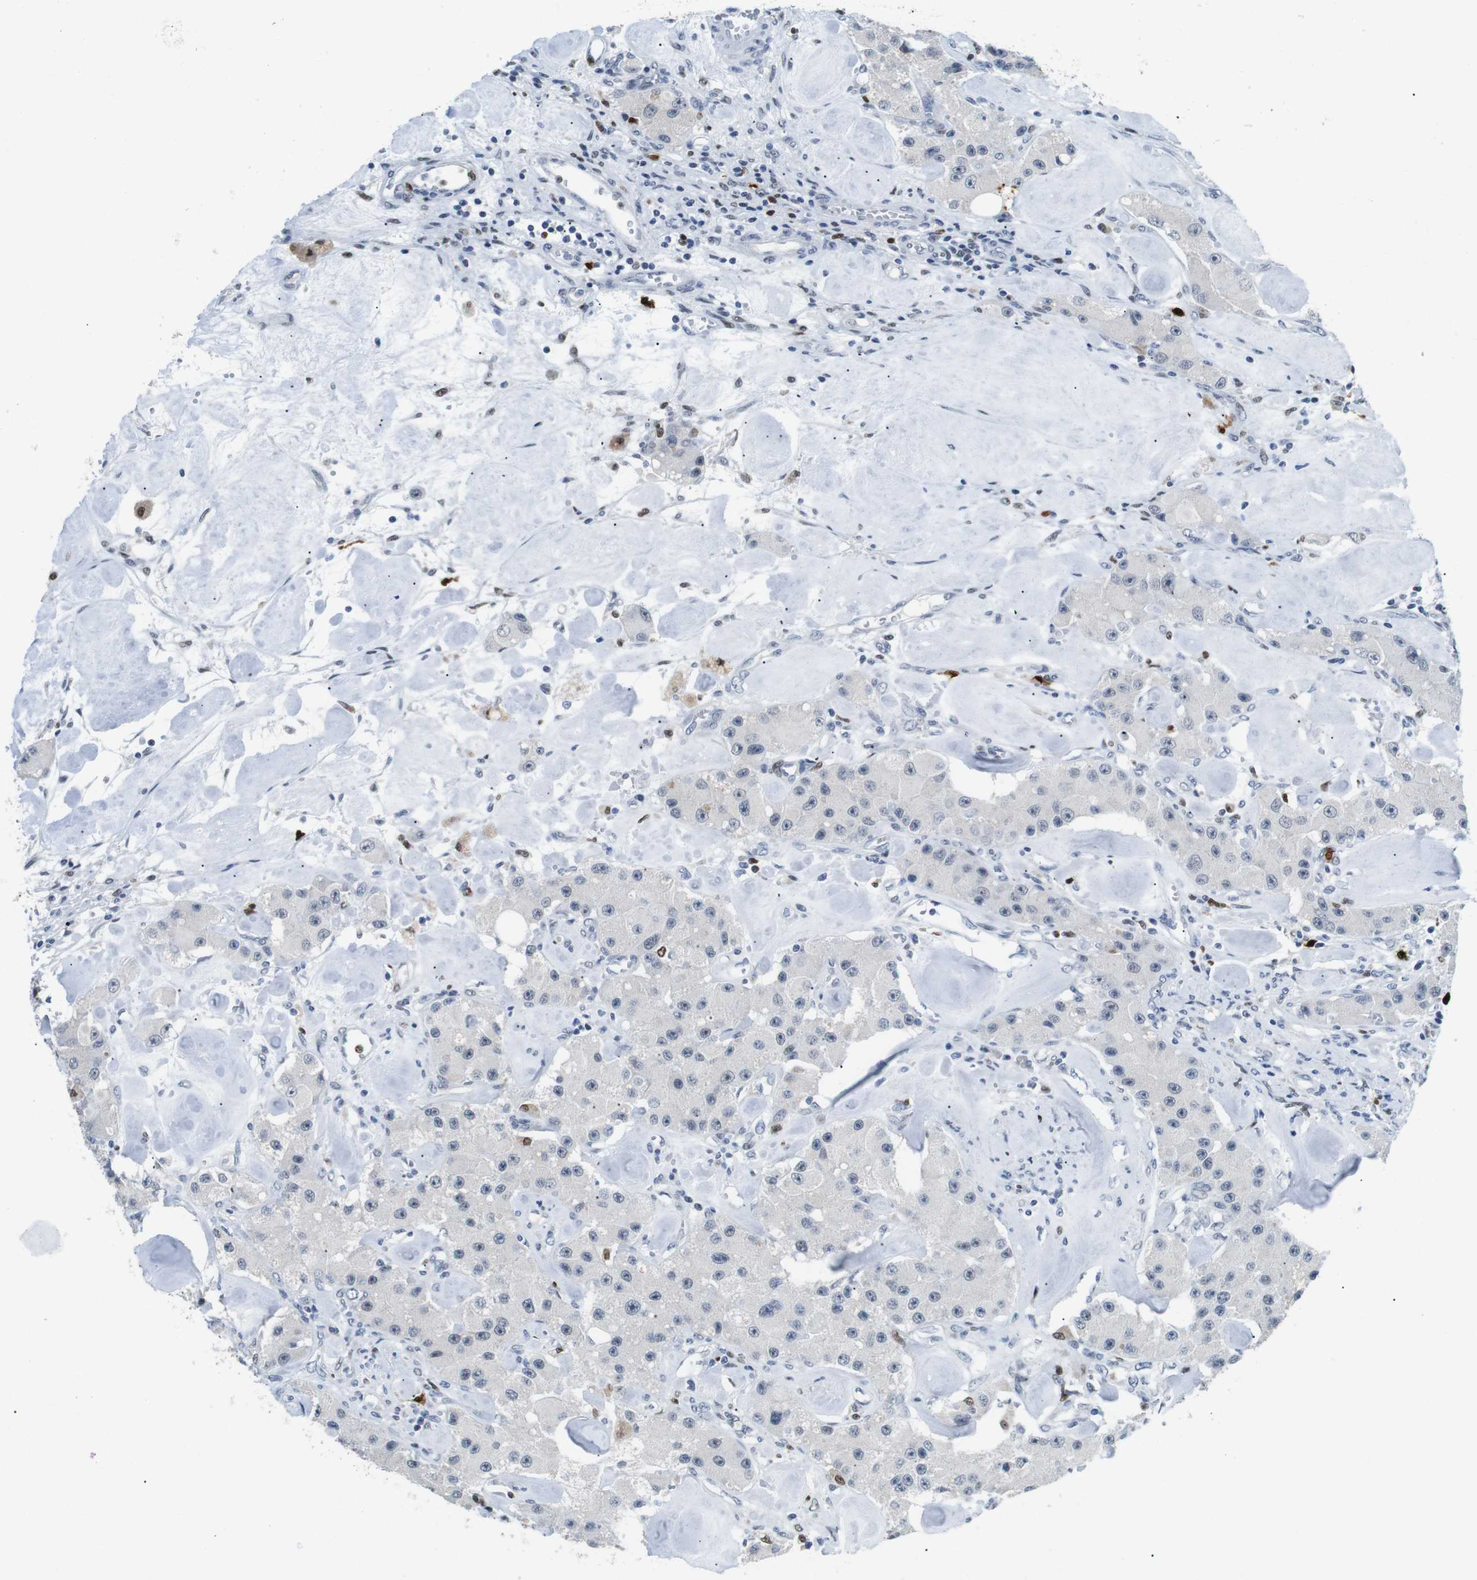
{"staining": {"intensity": "negative", "quantity": "none", "location": "none"}, "tissue": "carcinoid", "cell_type": "Tumor cells", "image_type": "cancer", "snomed": [{"axis": "morphology", "description": "Carcinoid, malignant, NOS"}, {"axis": "topography", "description": "Pancreas"}], "caption": "Tumor cells show no significant positivity in carcinoid.", "gene": "IRF8", "patient": {"sex": "male", "age": 41}}